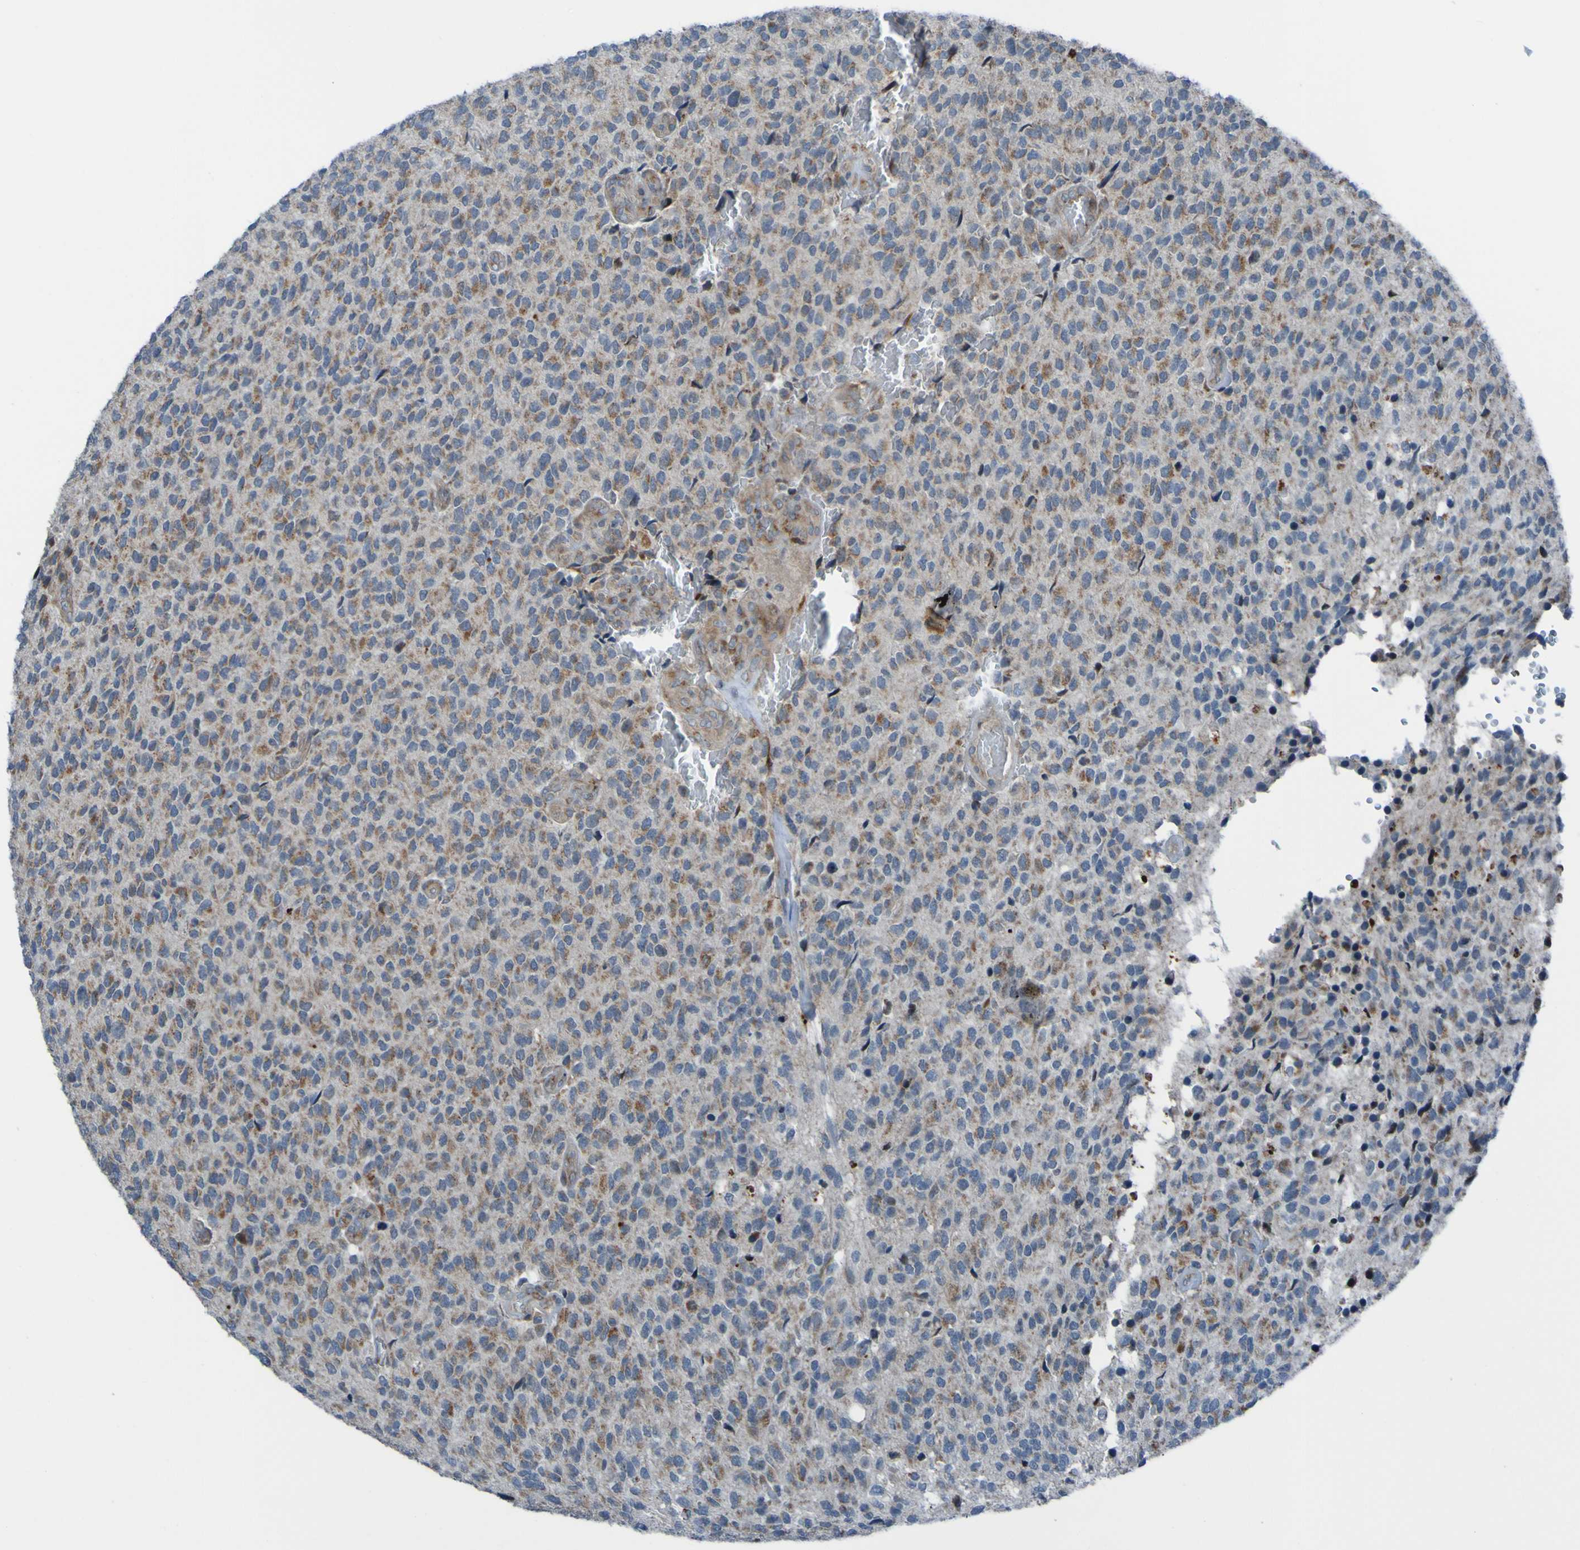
{"staining": {"intensity": "moderate", "quantity": "25%-75%", "location": "cytoplasmic/membranous"}, "tissue": "glioma", "cell_type": "Tumor cells", "image_type": "cancer", "snomed": [{"axis": "morphology", "description": "Glioma, malignant, High grade"}, {"axis": "topography", "description": "pancreas cauda"}], "caption": "A brown stain highlights moderate cytoplasmic/membranous expression of a protein in human malignant high-grade glioma tumor cells. The protein is stained brown, and the nuclei are stained in blue (DAB IHC with brightfield microscopy, high magnification).", "gene": "UNG", "patient": {"sex": "male", "age": 60}}